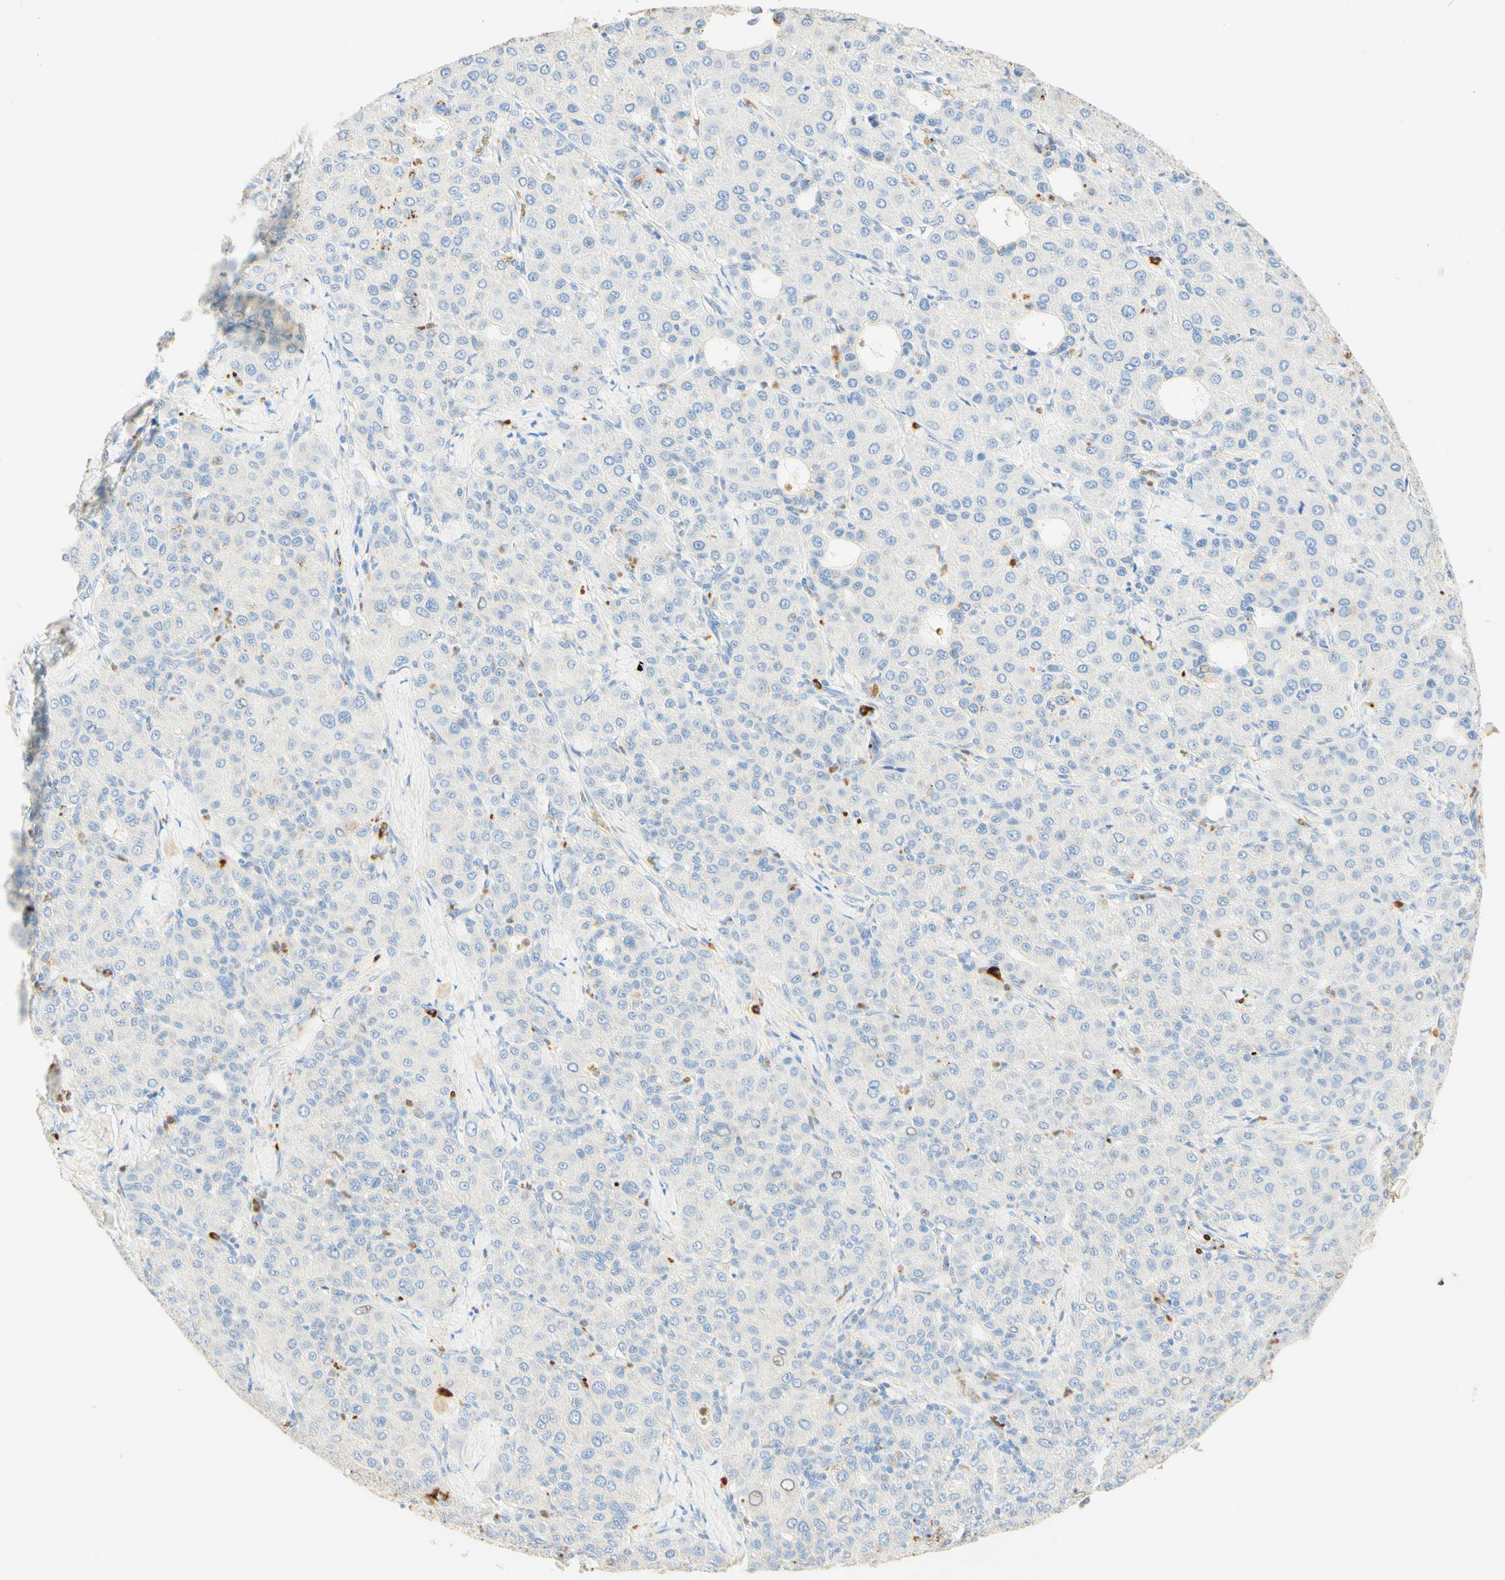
{"staining": {"intensity": "negative", "quantity": "none", "location": "none"}, "tissue": "liver cancer", "cell_type": "Tumor cells", "image_type": "cancer", "snomed": [{"axis": "morphology", "description": "Carcinoma, Hepatocellular, NOS"}, {"axis": "topography", "description": "Liver"}], "caption": "Hepatocellular carcinoma (liver) was stained to show a protein in brown. There is no significant expression in tumor cells.", "gene": "CD63", "patient": {"sex": "male", "age": 65}}